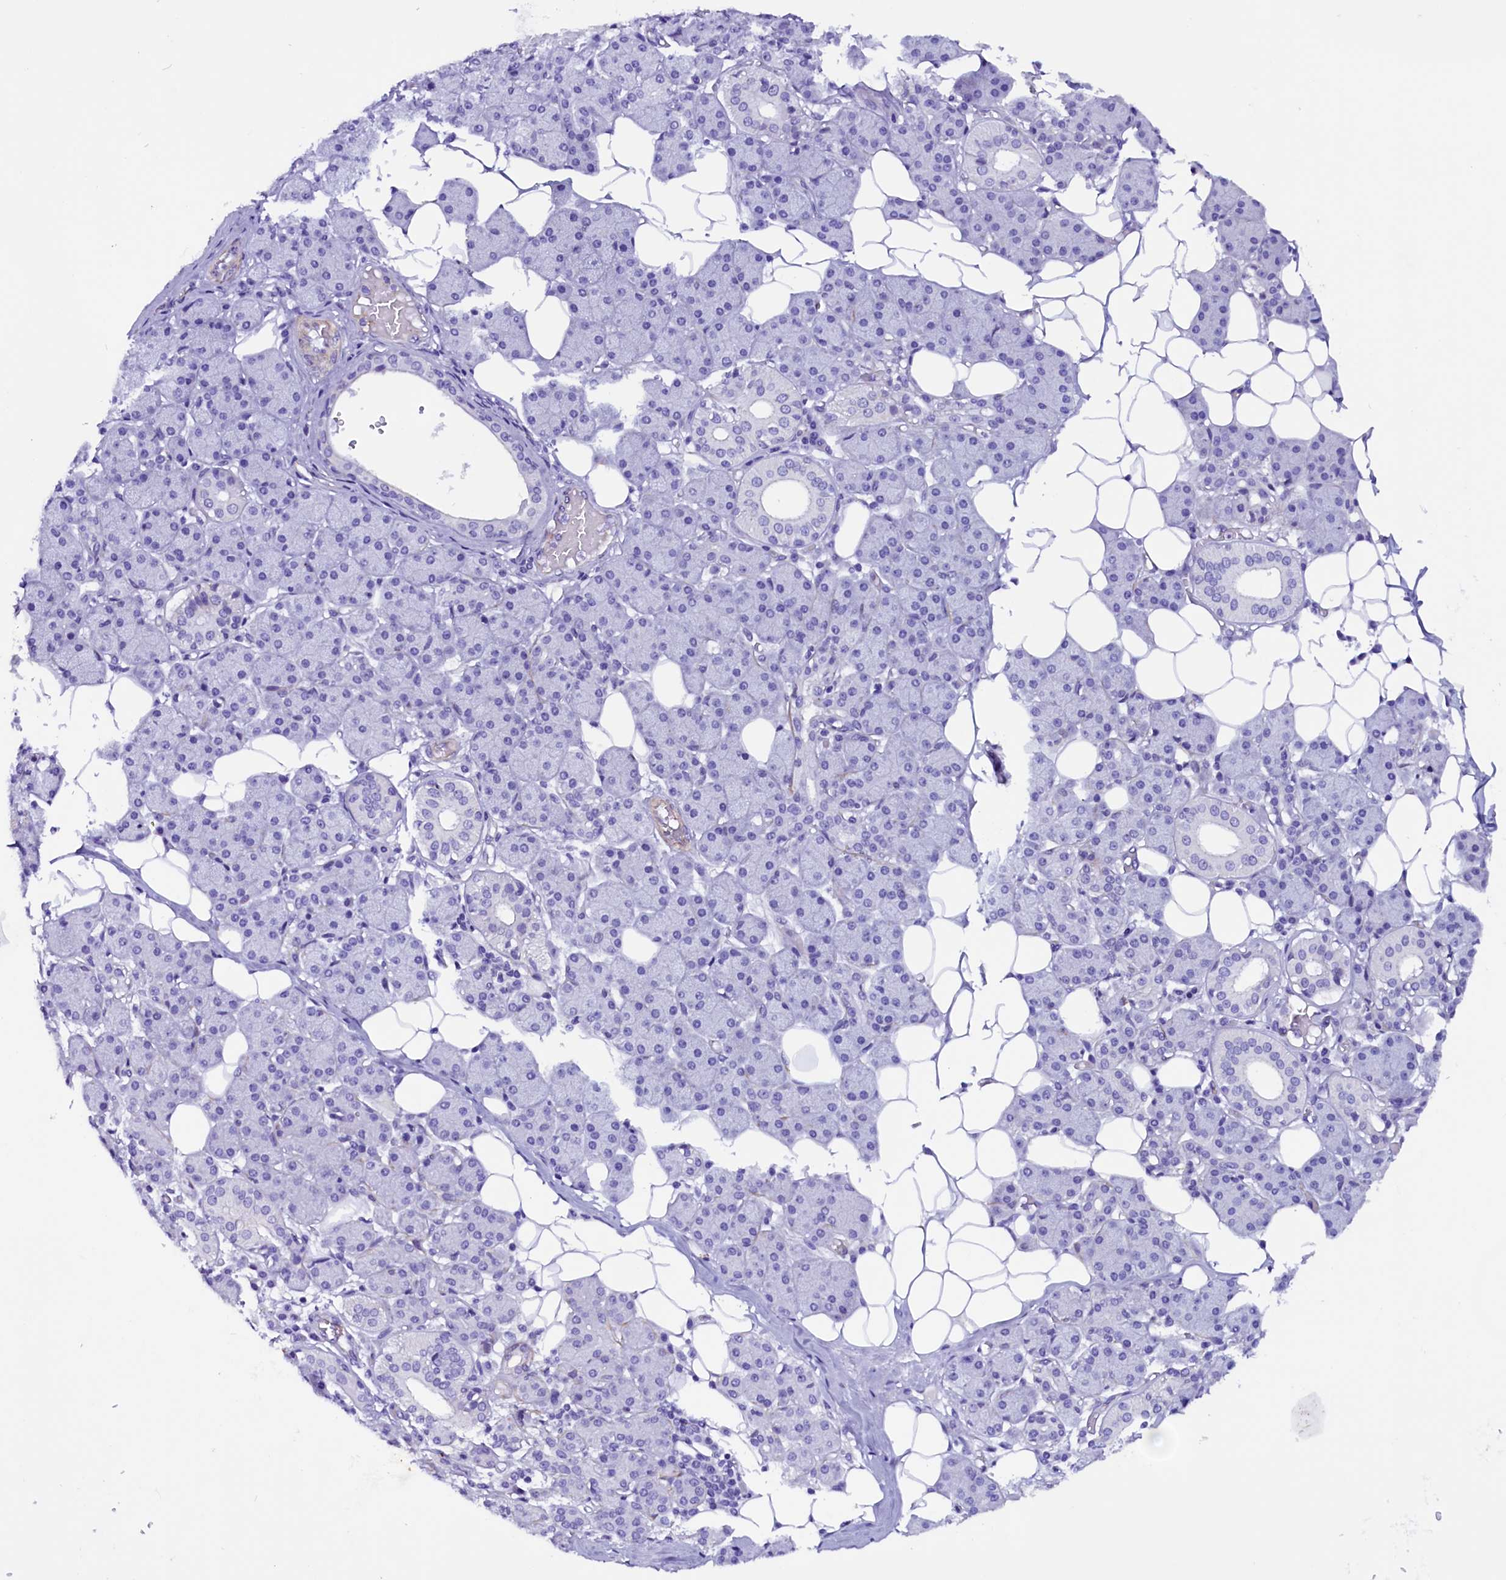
{"staining": {"intensity": "negative", "quantity": "none", "location": "none"}, "tissue": "salivary gland", "cell_type": "Glandular cells", "image_type": "normal", "snomed": [{"axis": "morphology", "description": "Normal tissue, NOS"}, {"axis": "topography", "description": "Salivary gland"}], "caption": "High power microscopy photomicrograph of an IHC image of normal salivary gland, revealing no significant expression in glandular cells.", "gene": "ZNF749", "patient": {"sex": "female", "age": 33}}